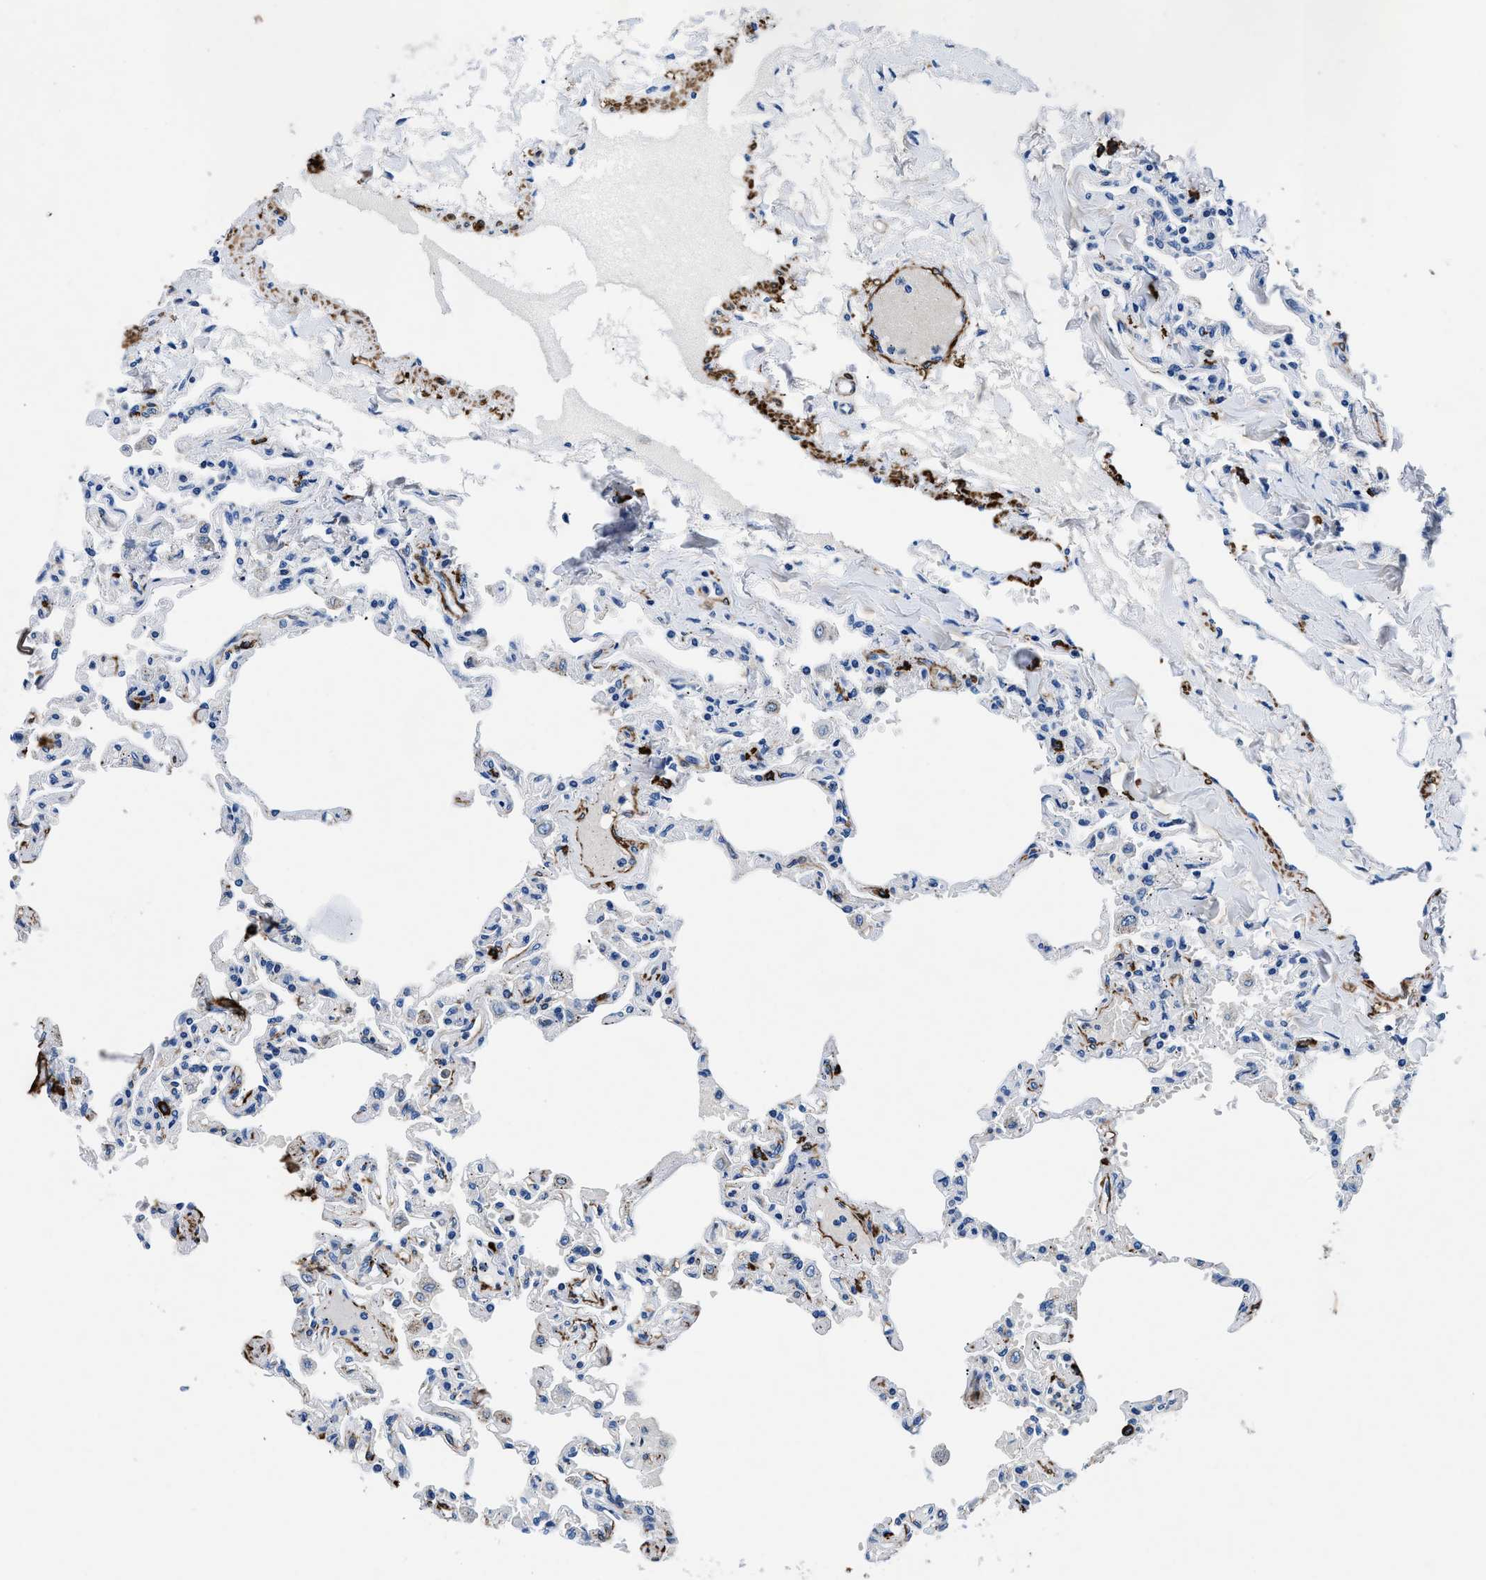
{"staining": {"intensity": "negative", "quantity": "none", "location": "none"}, "tissue": "lung", "cell_type": "Alveolar cells", "image_type": "normal", "snomed": [{"axis": "morphology", "description": "Normal tissue, NOS"}, {"axis": "topography", "description": "Lung"}], "caption": "The photomicrograph reveals no significant positivity in alveolar cells of lung.", "gene": "TEX261", "patient": {"sex": "male", "age": 21}}